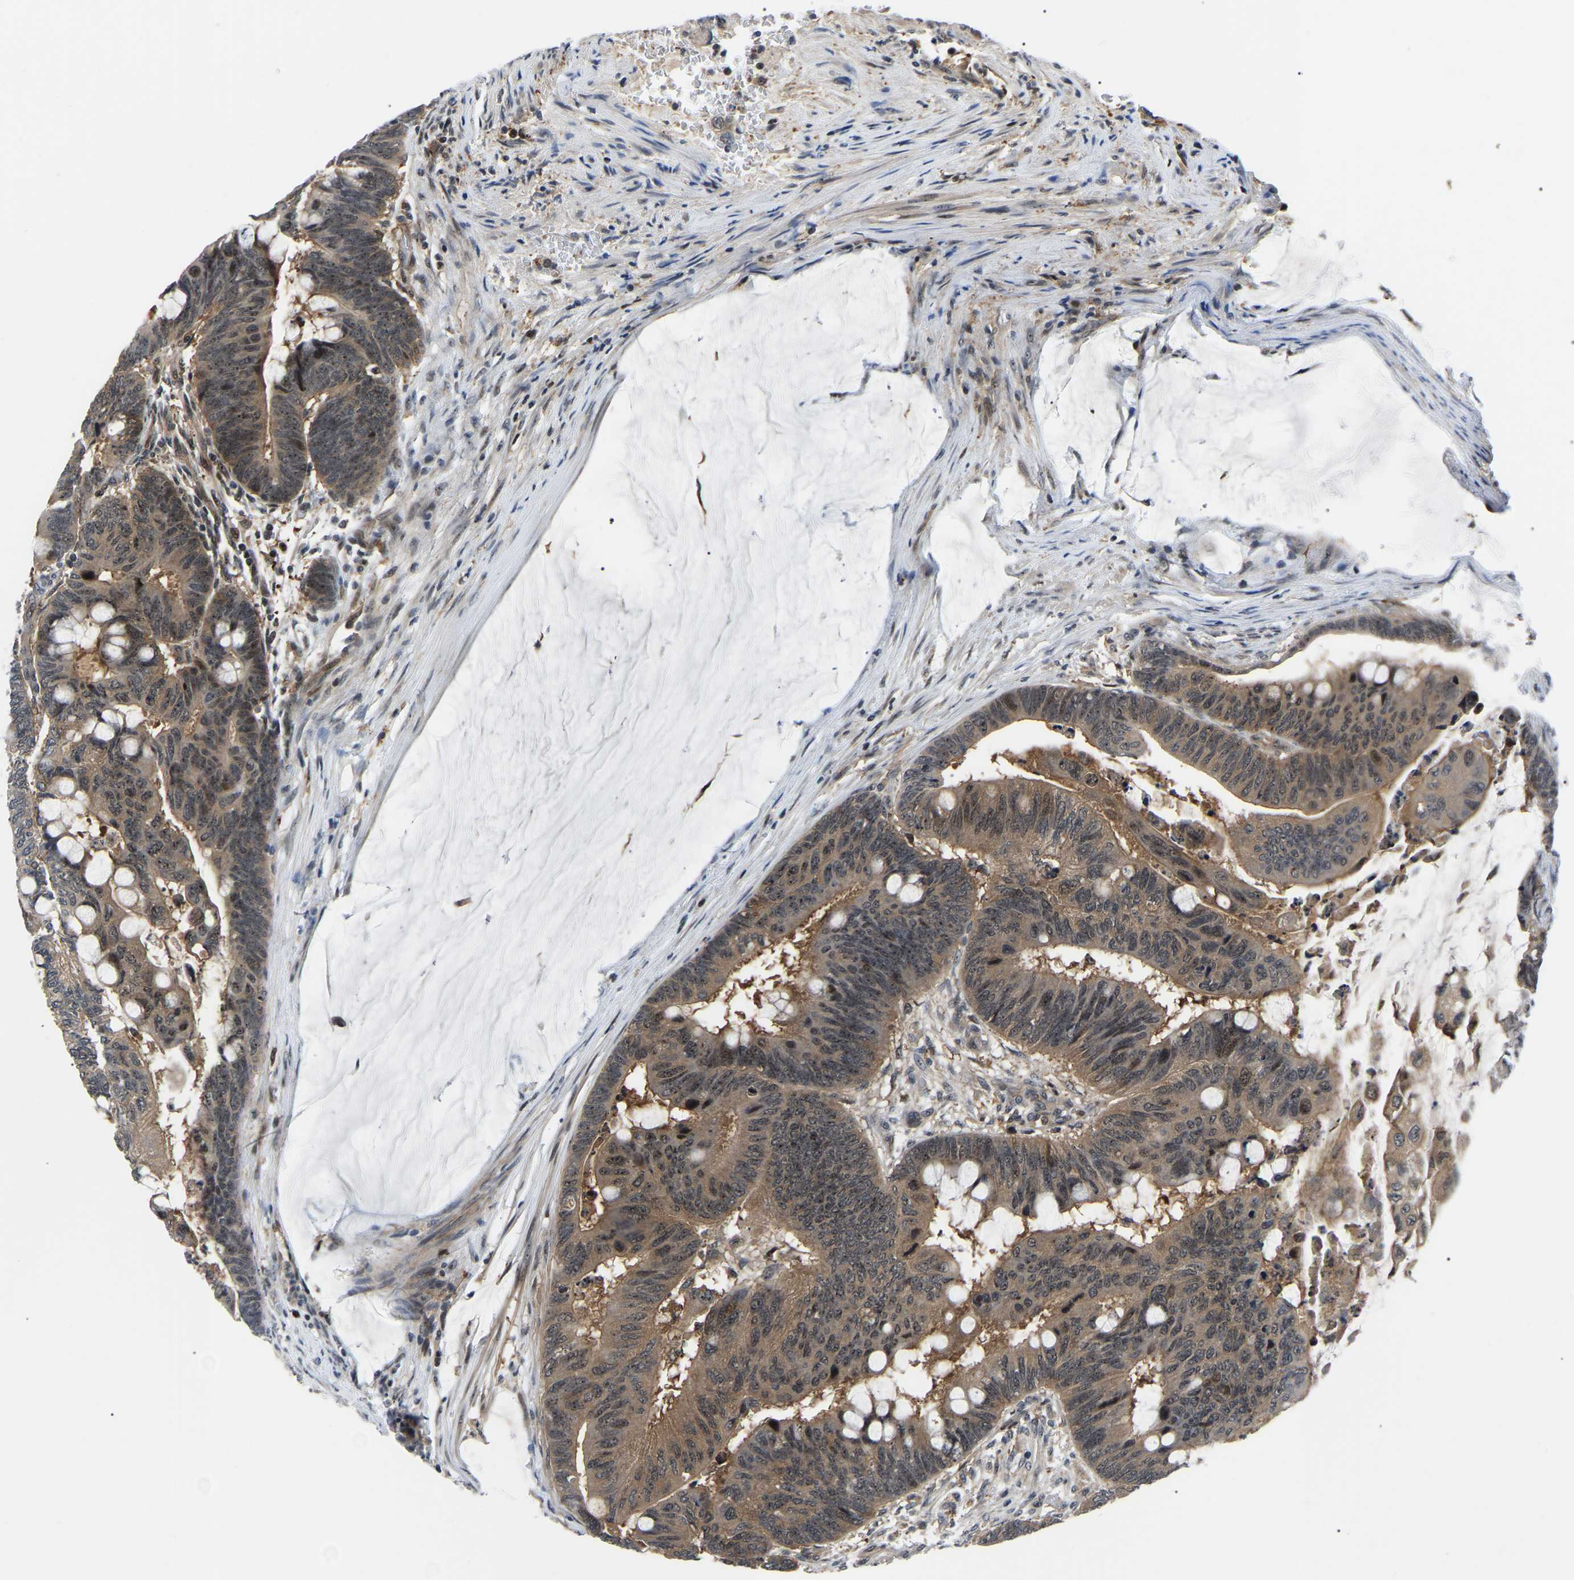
{"staining": {"intensity": "strong", "quantity": ">75%", "location": "cytoplasmic/membranous,nuclear"}, "tissue": "colorectal cancer", "cell_type": "Tumor cells", "image_type": "cancer", "snomed": [{"axis": "morphology", "description": "Normal tissue, NOS"}, {"axis": "morphology", "description": "Adenocarcinoma, NOS"}, {"axis": "topography", "description": "Rectum"}], "caption": "Strong cytoplasmic/membranous and nuclear protein expression is seen in approximately >75% of tumor cells in colorectal cancer.", "gene": "RRP1B", "patient": {"sex": "male", "age": 92}}